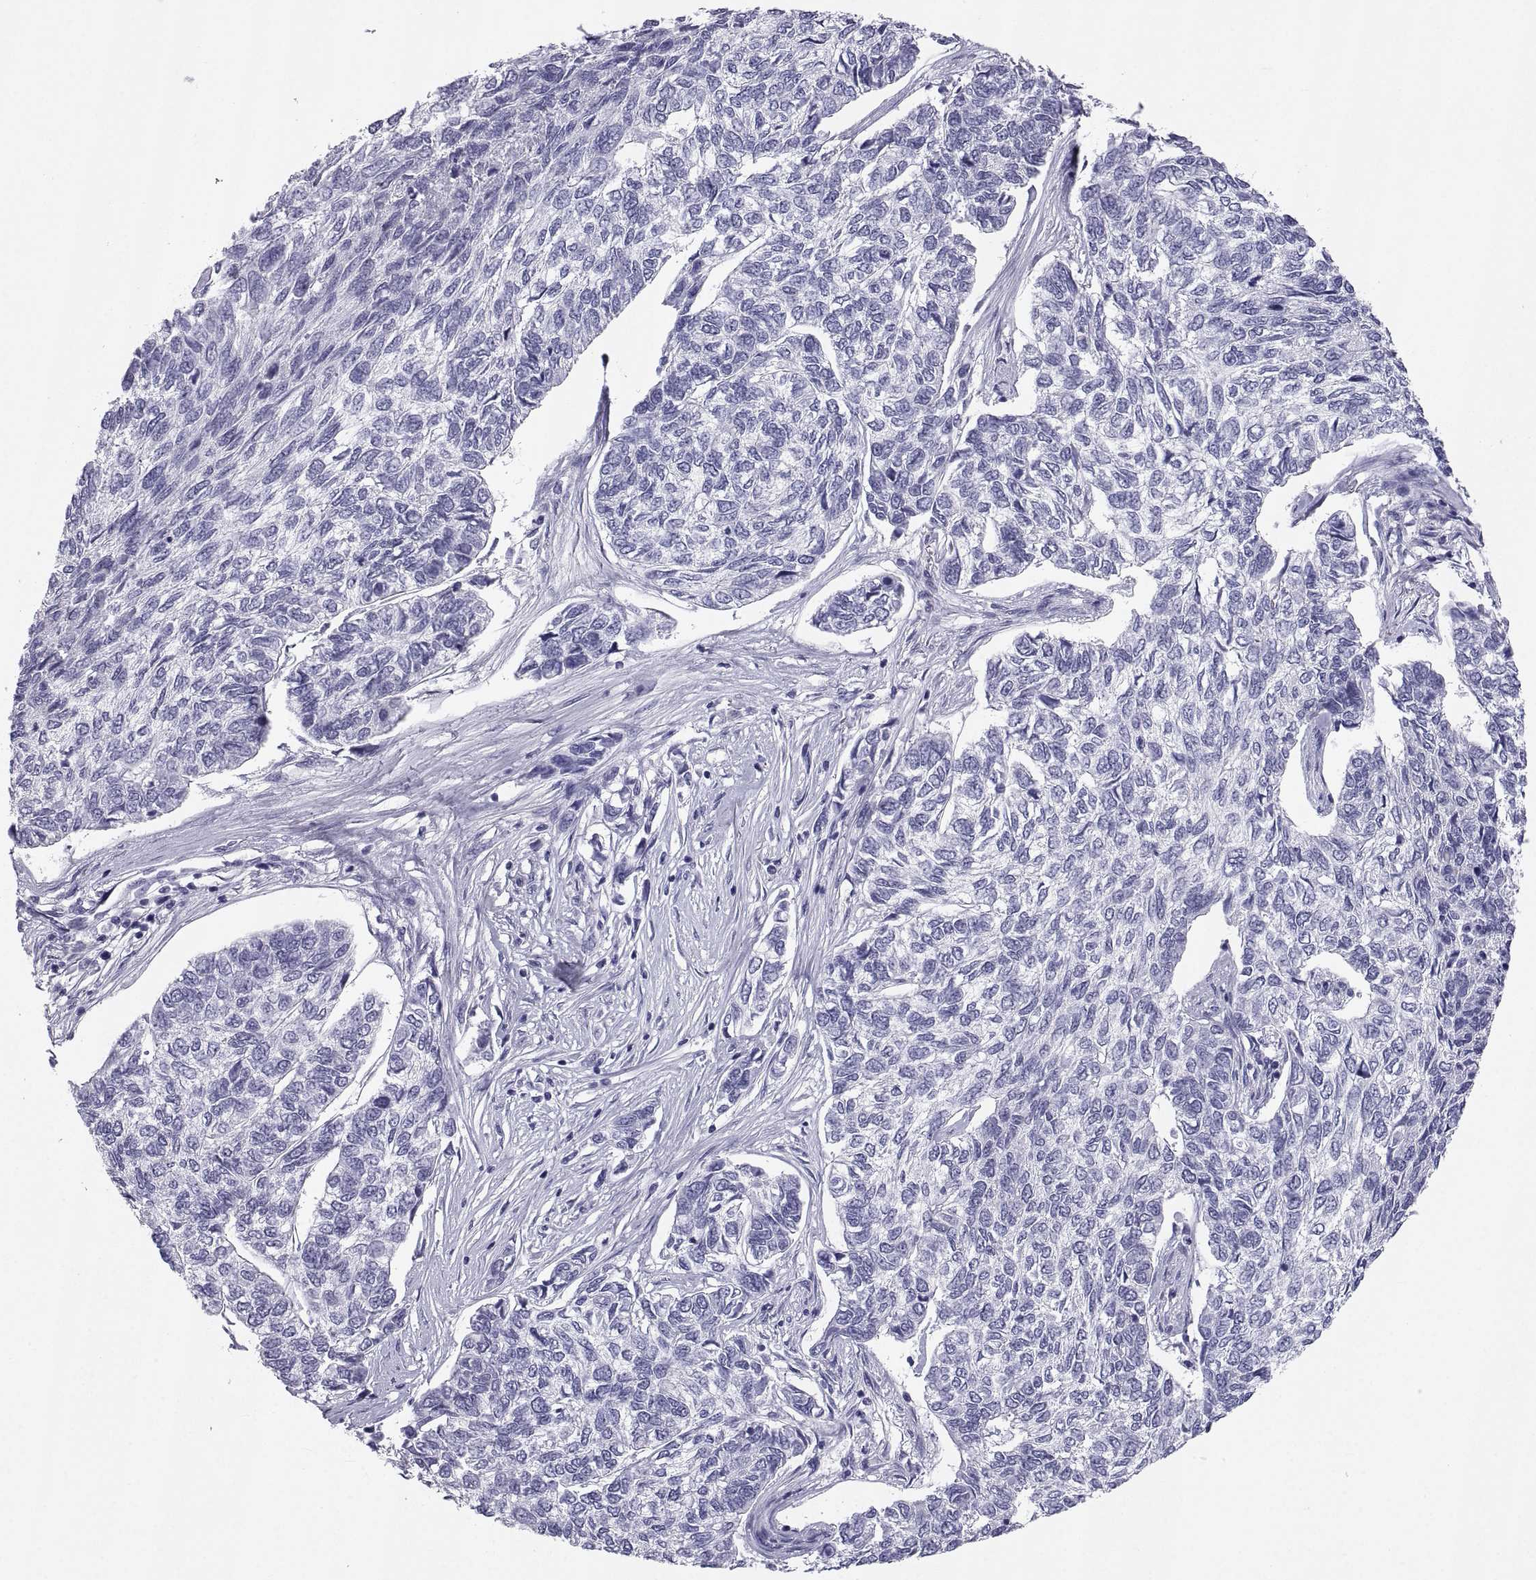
{"staining": {"intensity": "negative", "quantity": "none", "location": "none"}, "tissue": "skin cancer", "cell_type": "Tumor cells", "image_type": "cancer", "snomed": [{"axis": "morphology", "description": "Basal cell carcinoma"}, {"axis": "topography", "description": "Skin"}], "caption": "A histopathology image of human skin basal cell carcinoma is negative for staining in tumor cells.", "gene": "PCSK1N", "patient": {"sex": "female", "age": 65}}